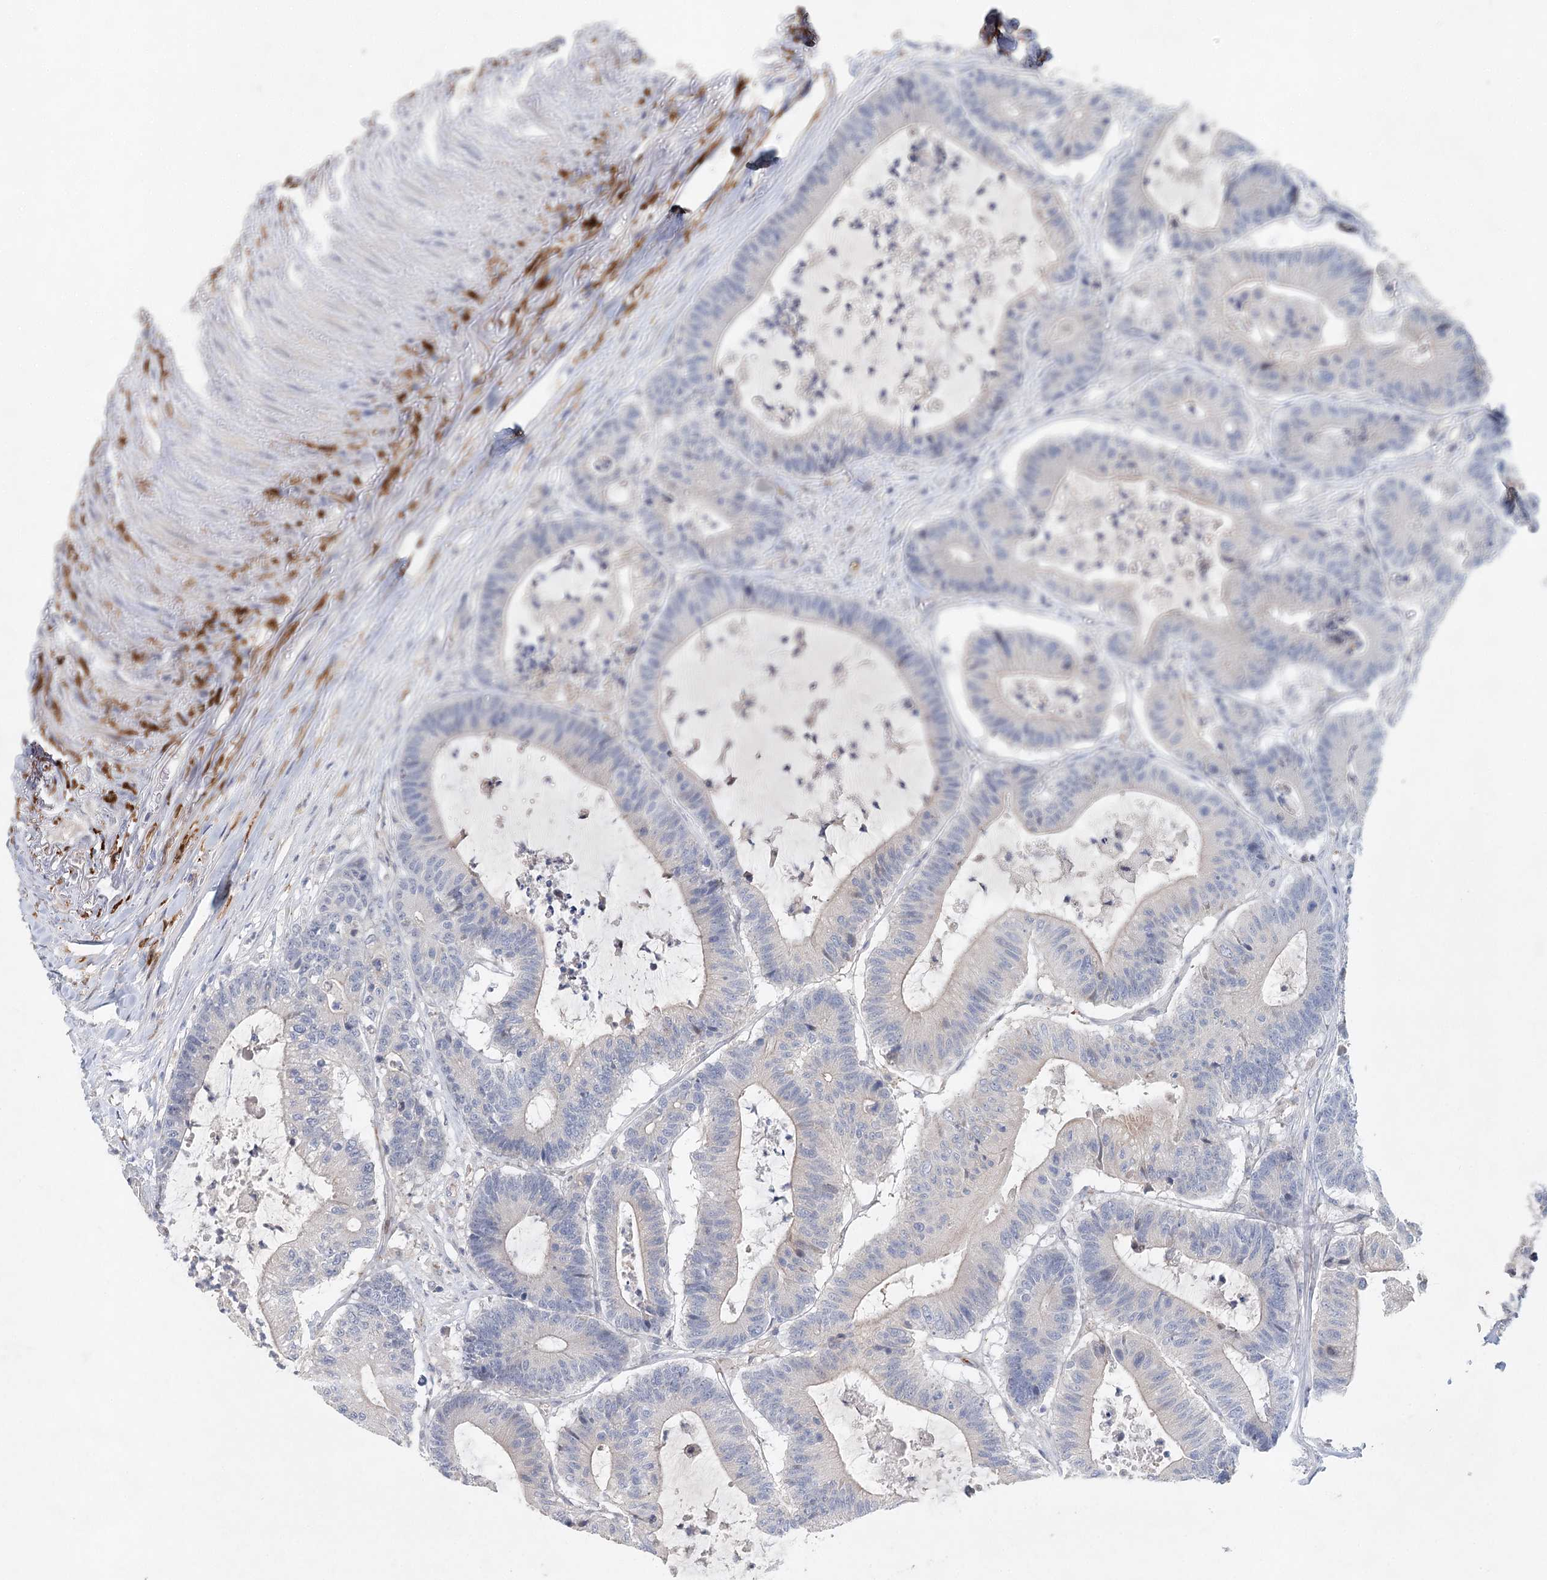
{"staining": {"intensity": "negative", "quantity": "none", "location": "none"}, "tissue": "colorectal cancer", "cell_type": "Tumor cells", "image_type": "cancer", "snomed": [{"axis": "morphology", "description": "Adenocarcinoma, NOS"}, {"axis": "topography", "description": "Colon"}], "caption": "Tumor cells are negative for protein expression in human colorectal cancer.", "gene": "SLC19A3", "patient": {"sex": "female", "age": 84}}